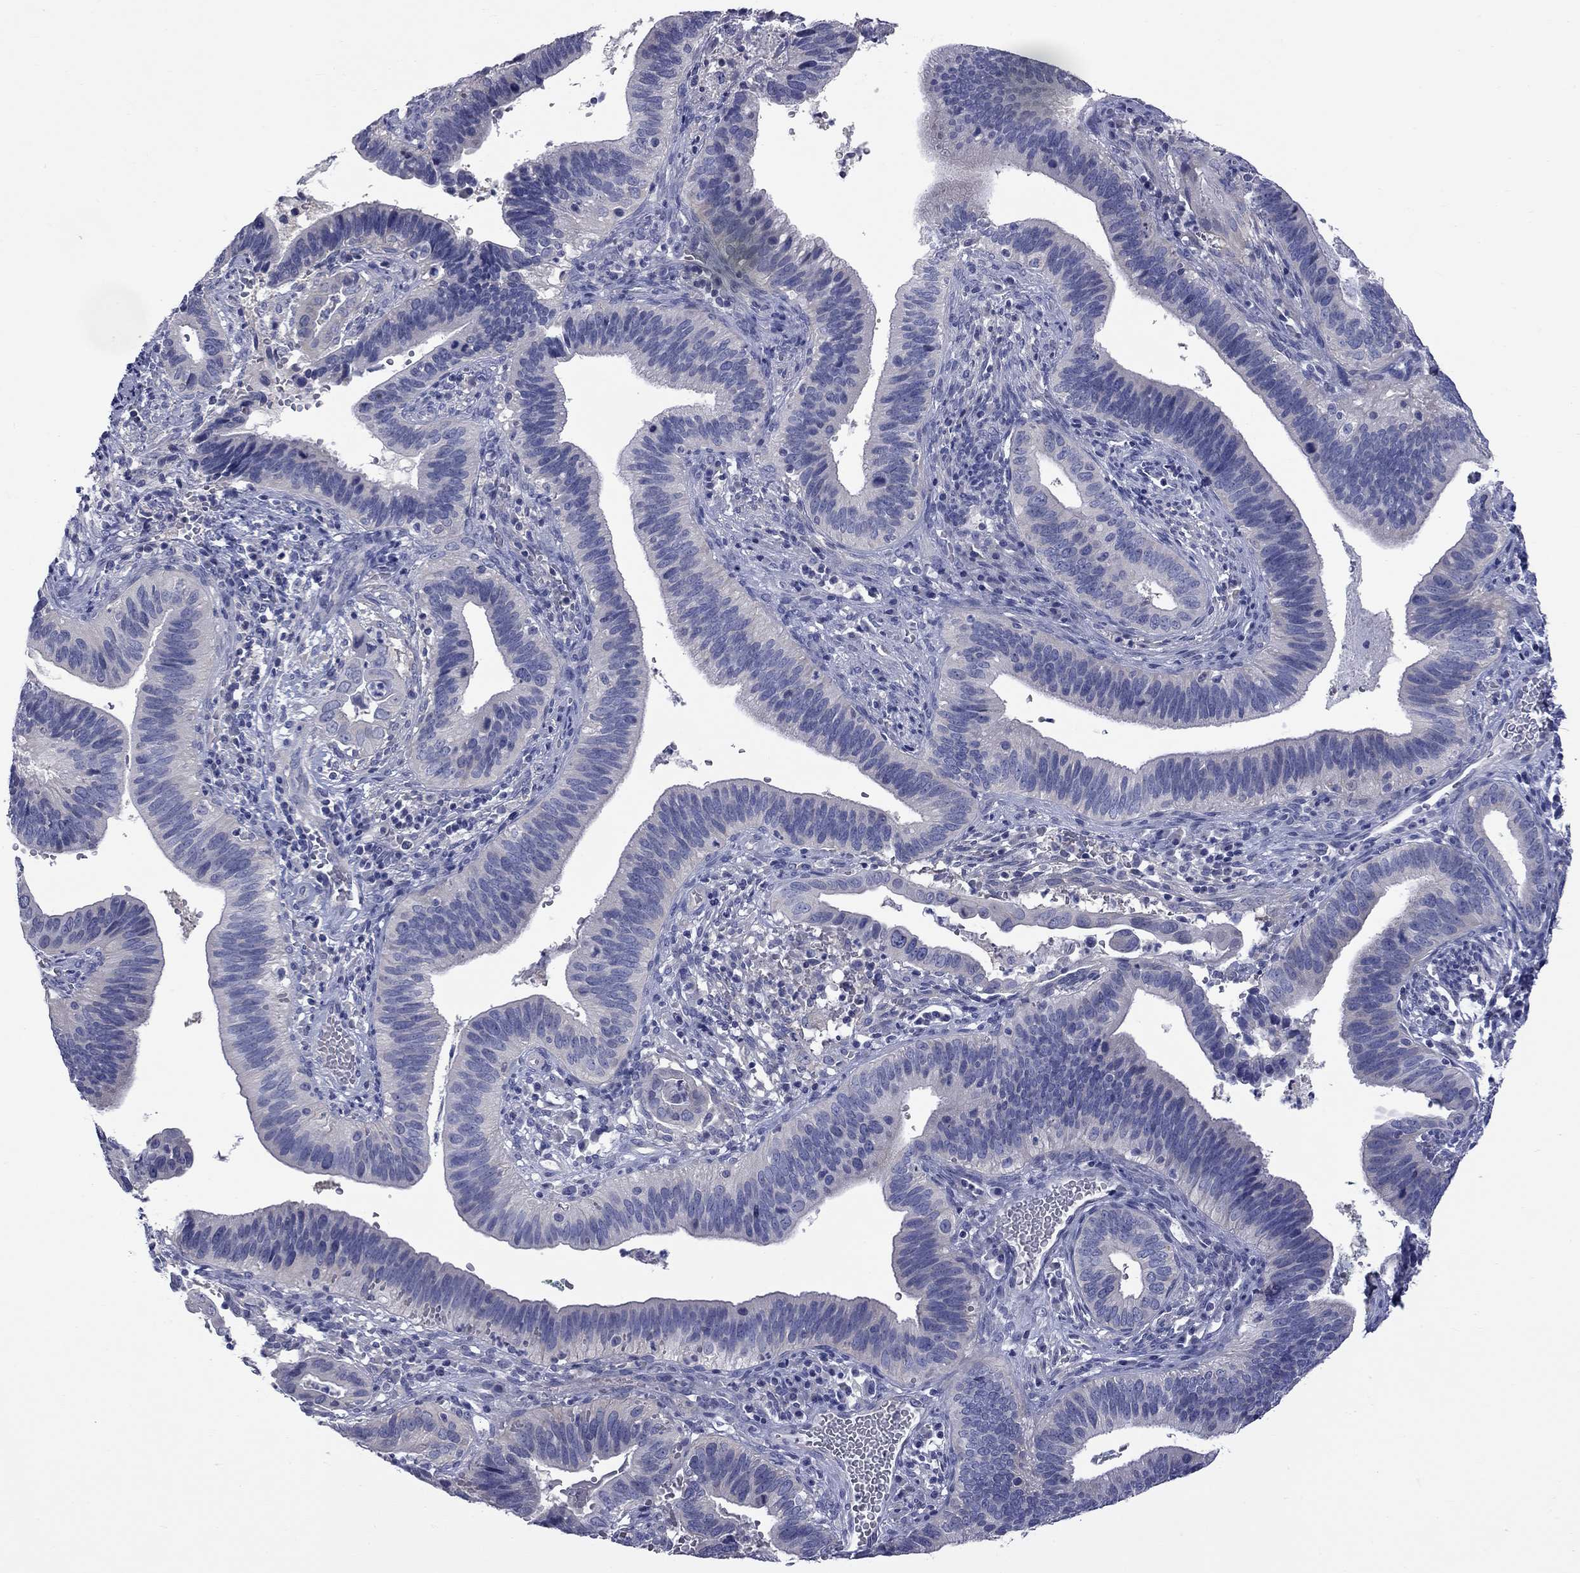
{"staining": {"intensity": "negative", "quantity": "none", "location": "none"}, "tissue": "cervical cancer", "cell_type": "Tumor cells", "image_type": "cancer", "snomed": [{"axis": "morphology", "description": "Adenocarcinoma, NOS"}, {"axis": "topography", "description": "Cervix"}], "caption": "A histopathology image of adenocarcinoma (cervical) stained for a protein demonstrates no brown staining in tumor cells.", "gene": "ABCB4", "patient": {"sex": "female", "age": 42}}